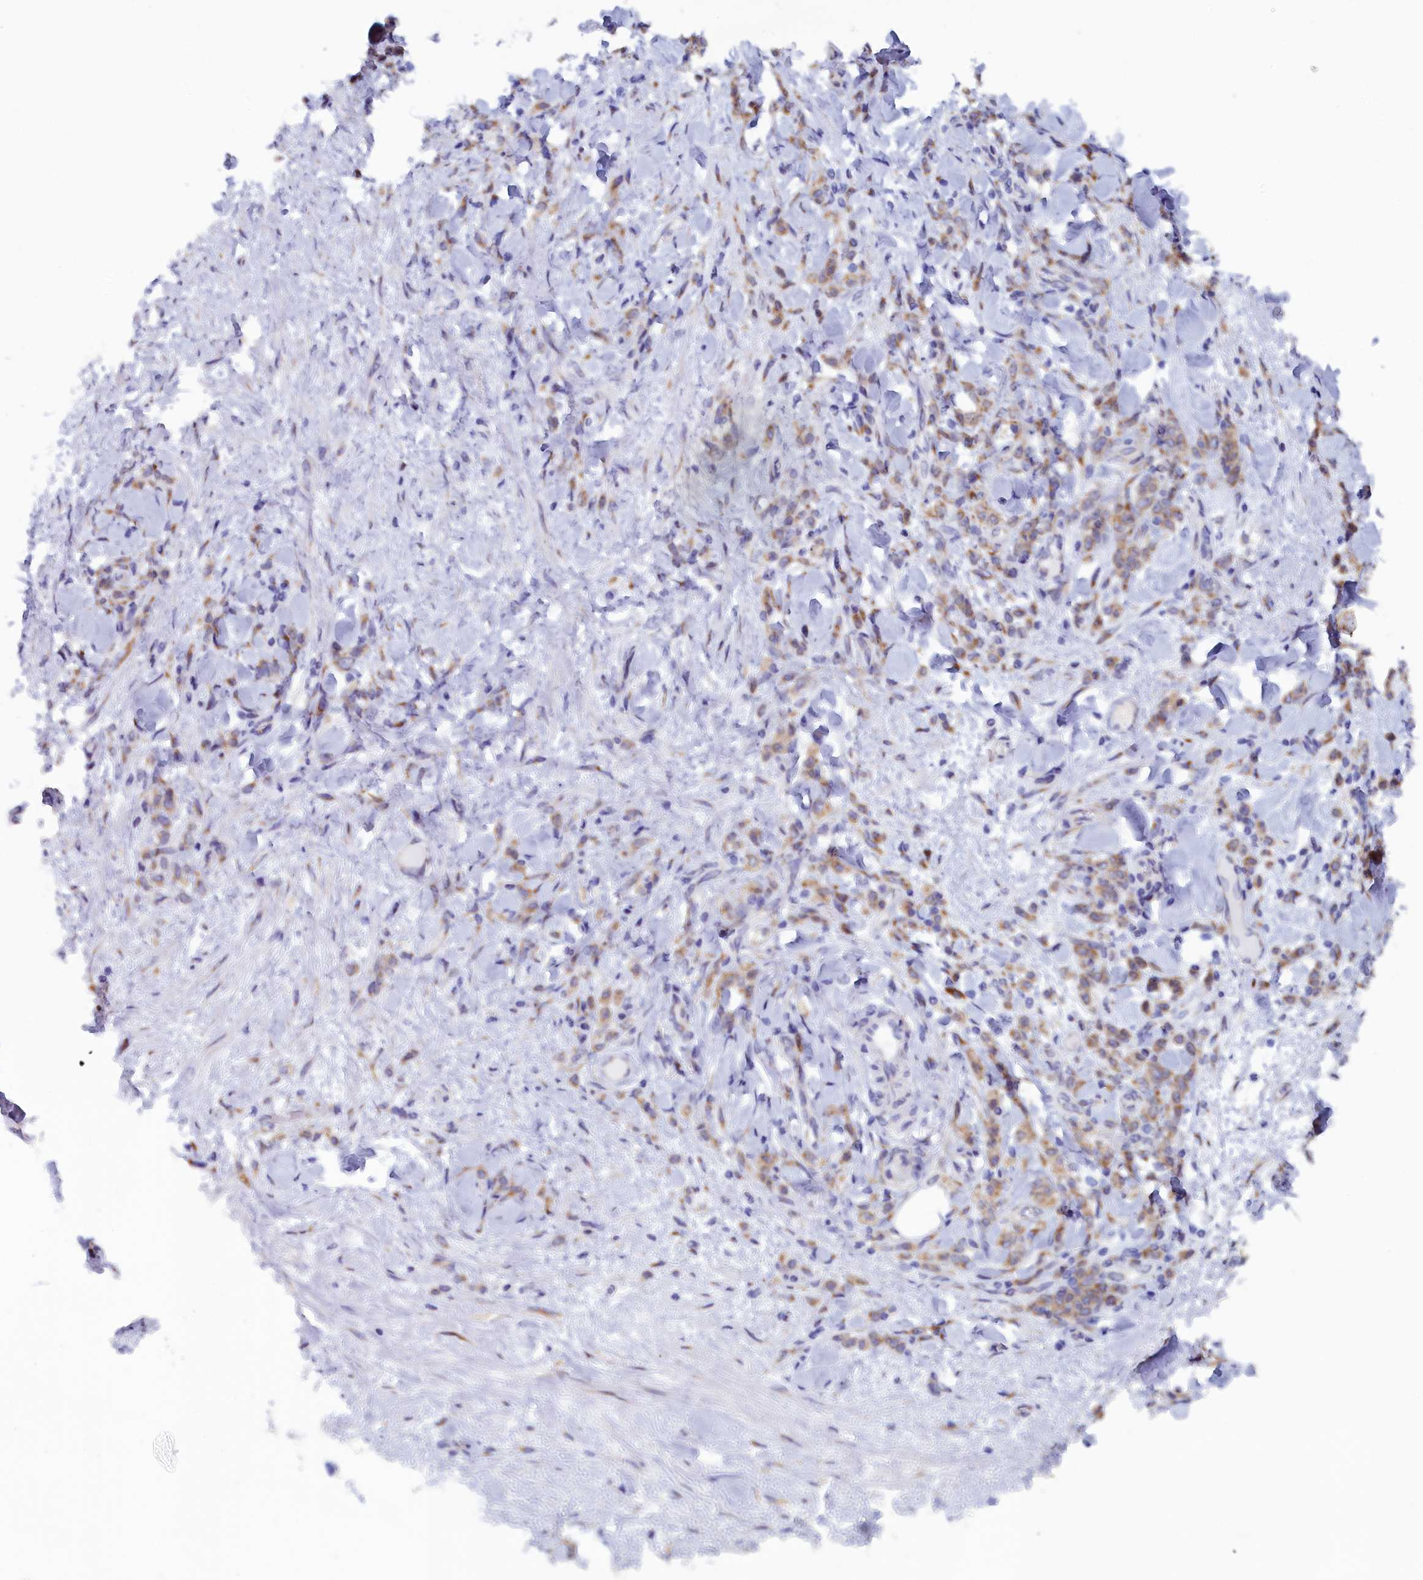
{"staining": {"intensity": "moderate", "quantity": ">75%", "location": "cytoplasmic/membranous"}, "tissue": "stomach cancer", "cell_type": "Tumor cells", "image_type": "cancer", "snomed": [{"axis": "morphology", "description": "Normal tissue, NOS"}, {"axis": "morphology", "description": "Adenocarcinoma, NOS"}, {"axis": "topography", "description": "Stomach"}], "caption": "A brown stain shows moderate cytoplasmic/membranous expression of a protein in stomach cancer tumor cells.", "gene": "CCDC68", "patient": {"sex": "male", "age": 82}}